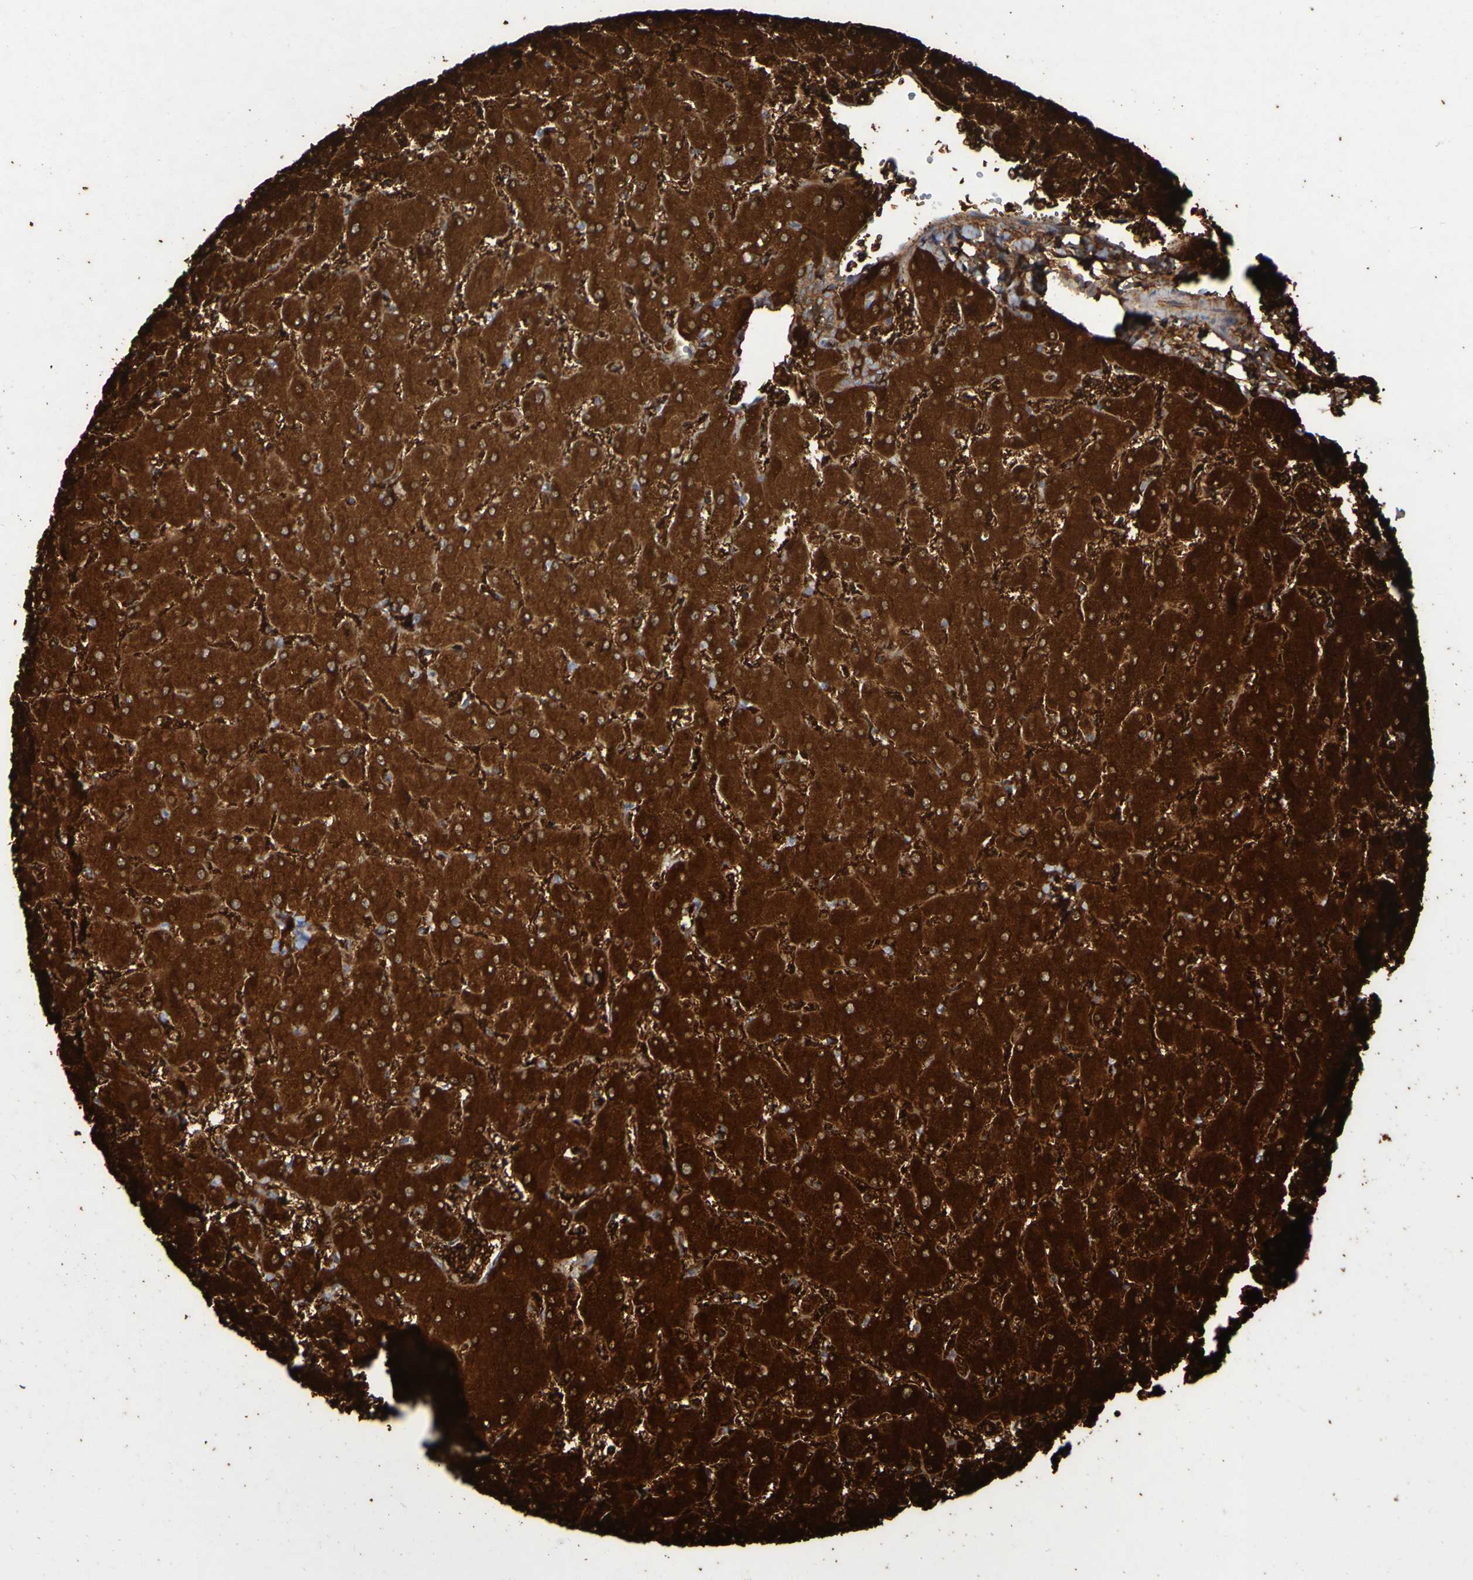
{"staining": {"intensity": "moderate", "quantity": ">75%", "location": "cytoplasmic/membranous"}, "tissue": "liver", "cell_type": "Cholangiocytes", "image_type": "normal", "snomed": [{"axis": "morphology", "description": "Normal tissue, NOS"}, {"axis": "topography", "description": "Liver"}], "caption": "High-power microscopy captured an immunohistochemistry (IHC) histopathology image of unremarkable liver, revealing moderate cytoplasmic/membranous positivity in about >75% of cholangiocytes. Nuclei are stained in blue.", "gene": "MPPE1", "patient": {"sex": "female", "age": 63}}